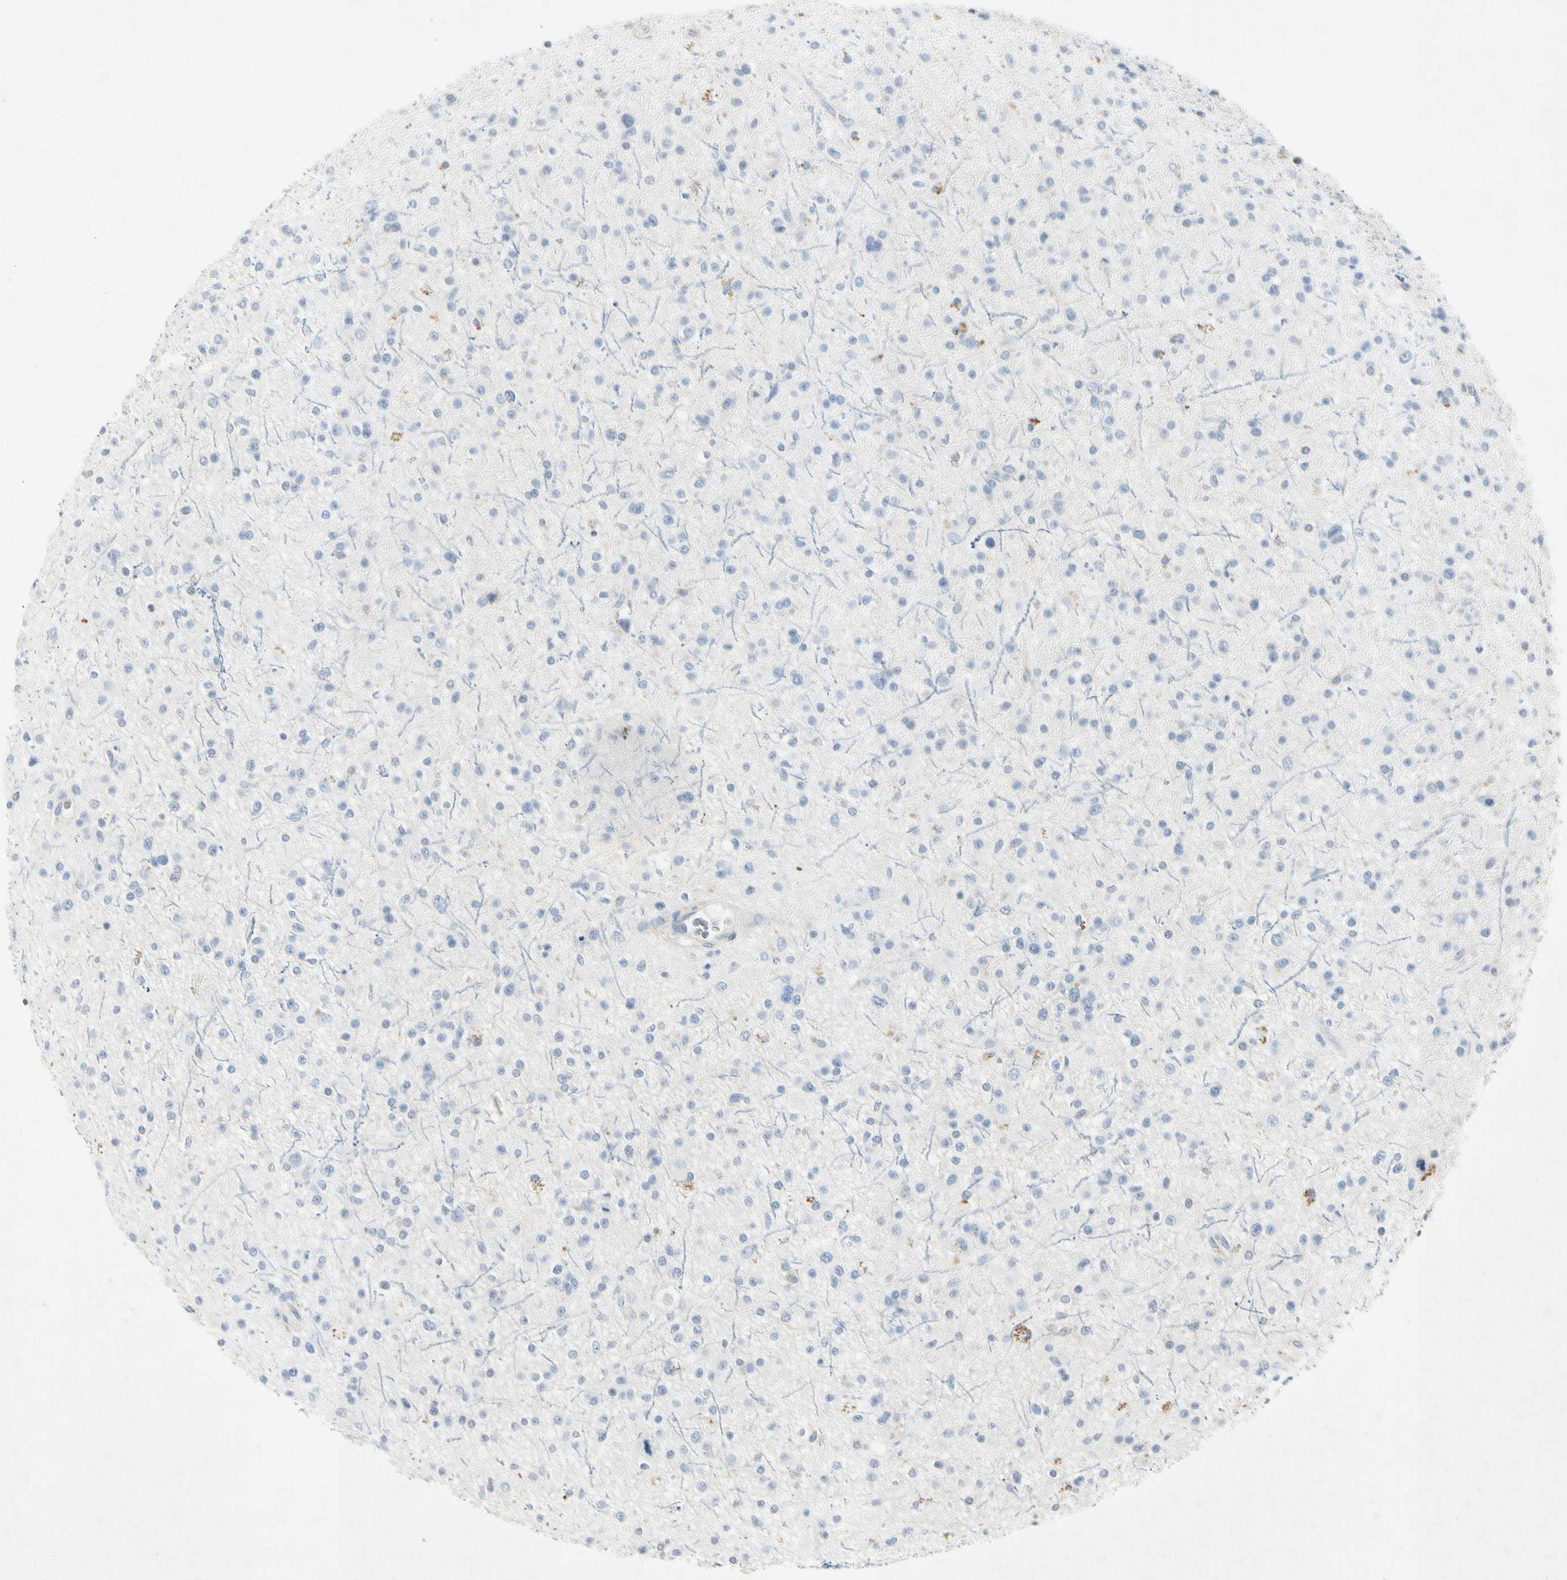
{"staining": {"intensity": "negative", "quantity": "none", "location": "none"}, "tissue": "glioma", "cell_type": "Tumor cells", "image_type": "cancer", "snomed": [{"axis": "morphology", "description": "Glioma, malignant, High grade"}, {"axis": "topography", "description": "Brain"}], "caption": "Immunohistochemistry image of neoplastic tissue: human malignant glioma (high-grade) stained with DAB (3,3'-diaminobenzidine) exhibits no significant protein positivity in tumor cells. (Immunohistochemistry, brightfield microscopy, high magnification).", "gene": "TEK", "patient": {"sex": "male", "age": 33}}